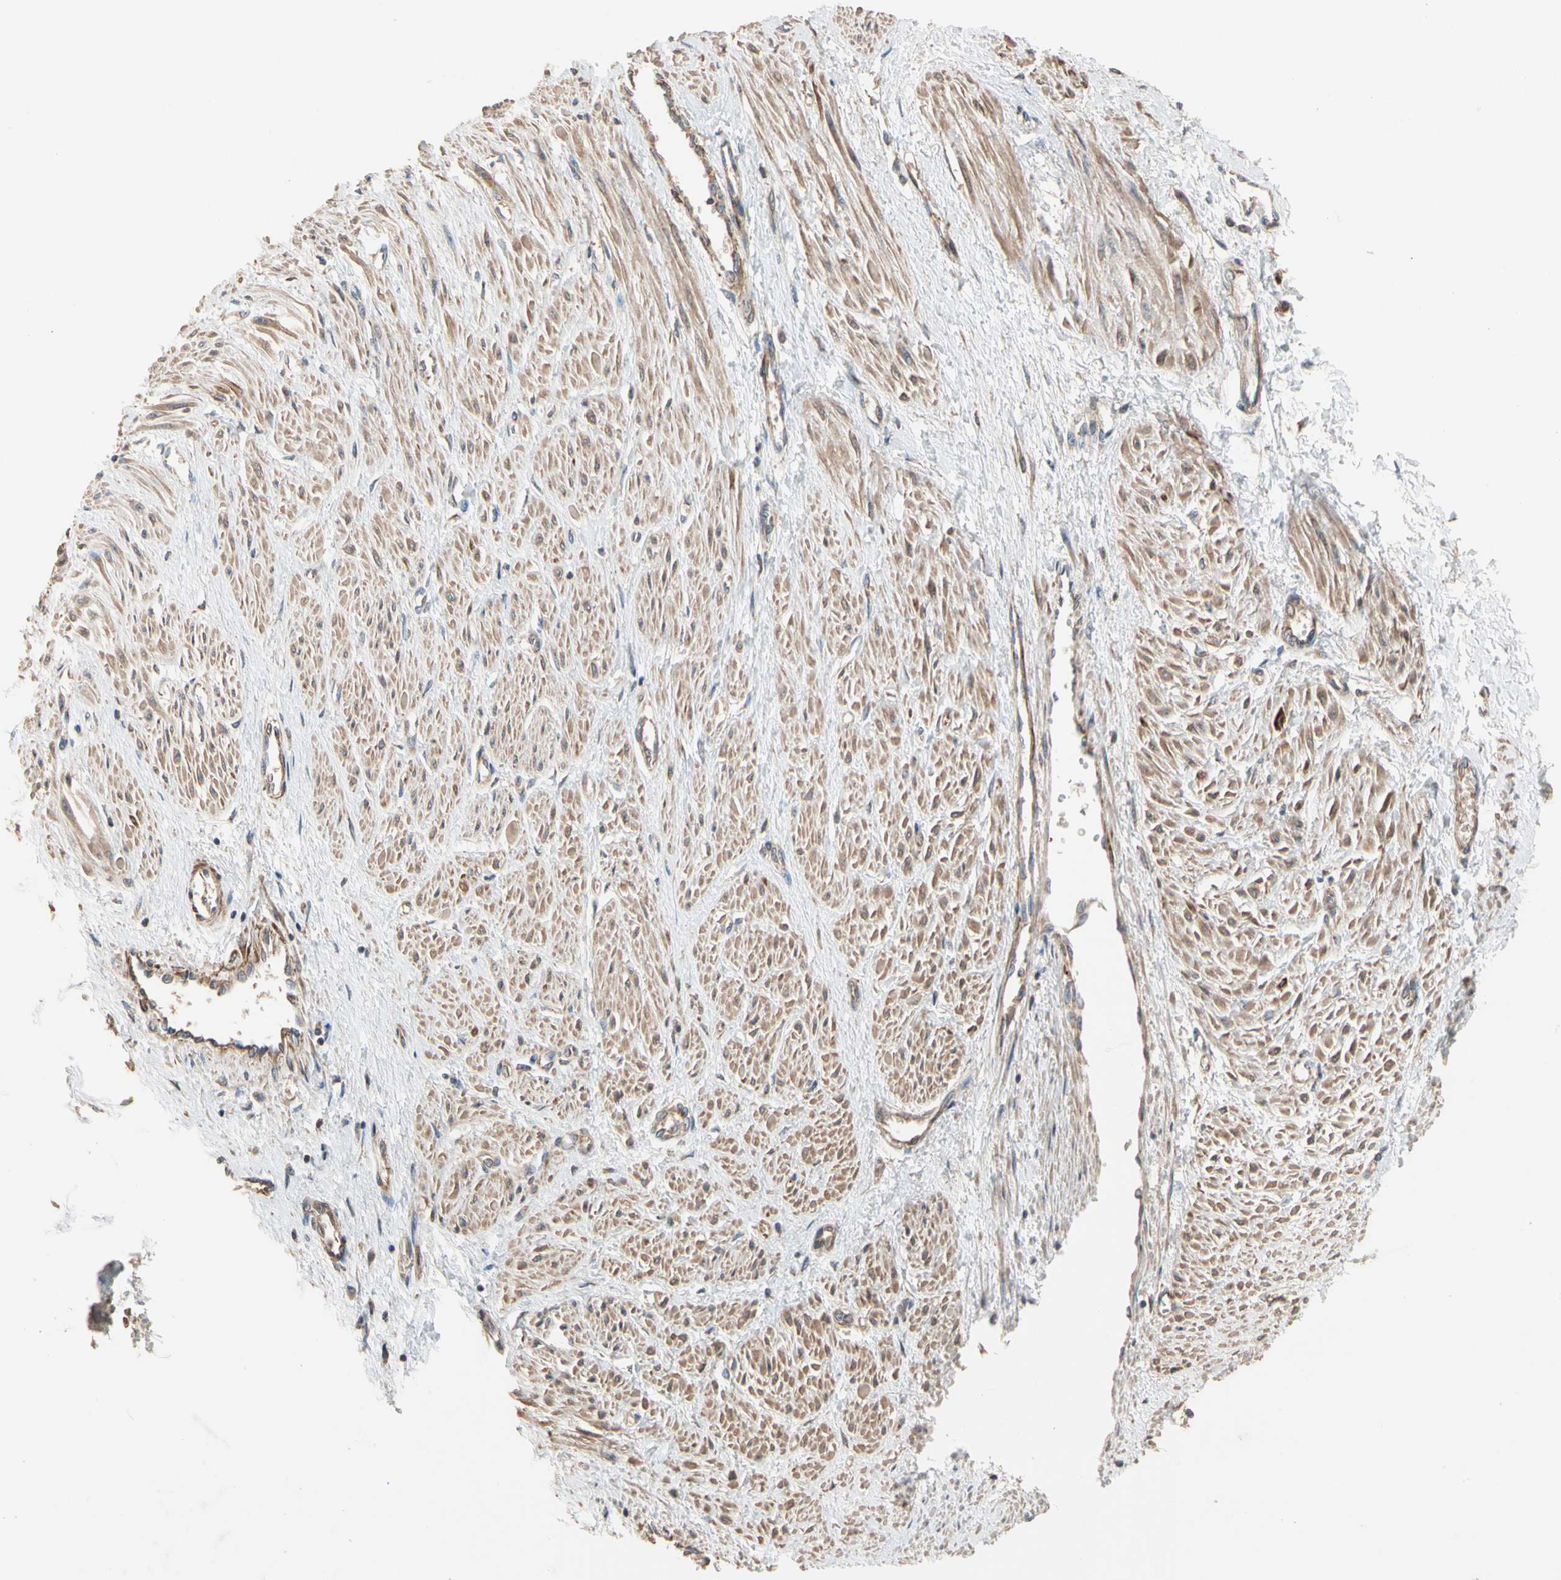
{"staining": {"intensity": "moderate", "quantity": ">75%", "location": "cytoplasmic/membranous"}, "tissue": "smooth muscle", "cell_type": "Smooth muscle cells", "image_type": "normal", "snomed": [{"axis": "morphology", "description": "Normal tissue, NOS"}, {"axis": "topography", "description": "Smooth muscle"}, {"axis": "topography", "description": "Uterus"}], "caption": "Brown immunohistochemical staining in normal human smooth muscle displays moderate cytoplasmic/membranous staining in approximately >75% of smooth muscle cells. (DAB (3,3'-diaminobenzidine) IHC, brown staining for protein, blue staining for nuclei).", "gene": "GCK", "patient": {"sex": "female", "age": 39}}